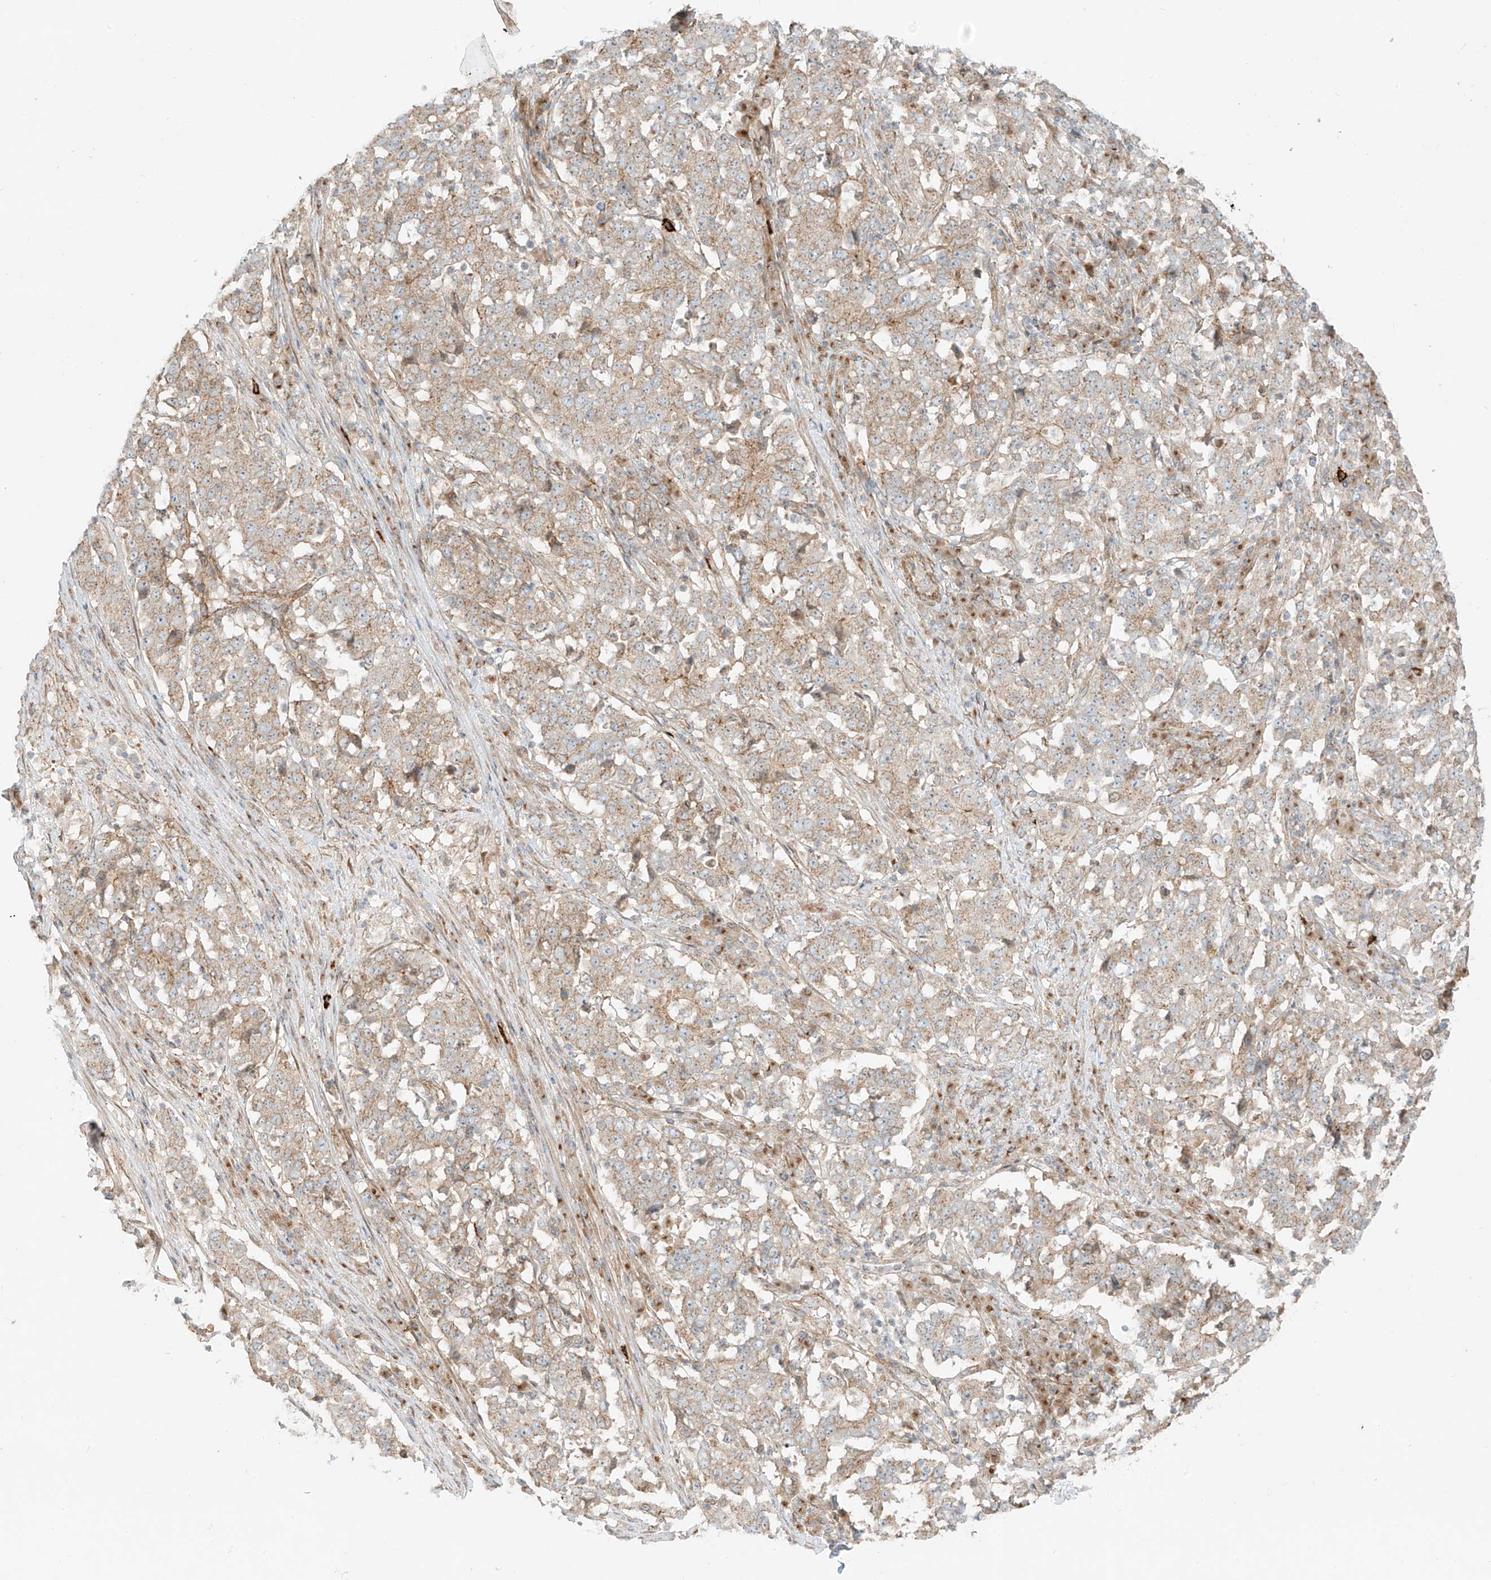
{"staining": {"intensity": "weak", "quantity": ">75%", "location": "cytoplasmic/membranous"}, "tissue": "stomach cancer", "cell_type": "Tumor cells", "image_type": "cancer", "snomed": [{"axis": "morphology", "description": "Adenocarcinoma, NOS"}, {"axis": "topography", "description": "Stomach"}], "caption": "A histopathology image showing weak cytoplasmic/membranous positivity in about >75% of tumor cells in stomach adenocarcinoma, as visualized by brown immunohistochemical staining.", "gene": "ZNF287", "patient": {"sex": "male", "age": 59}}